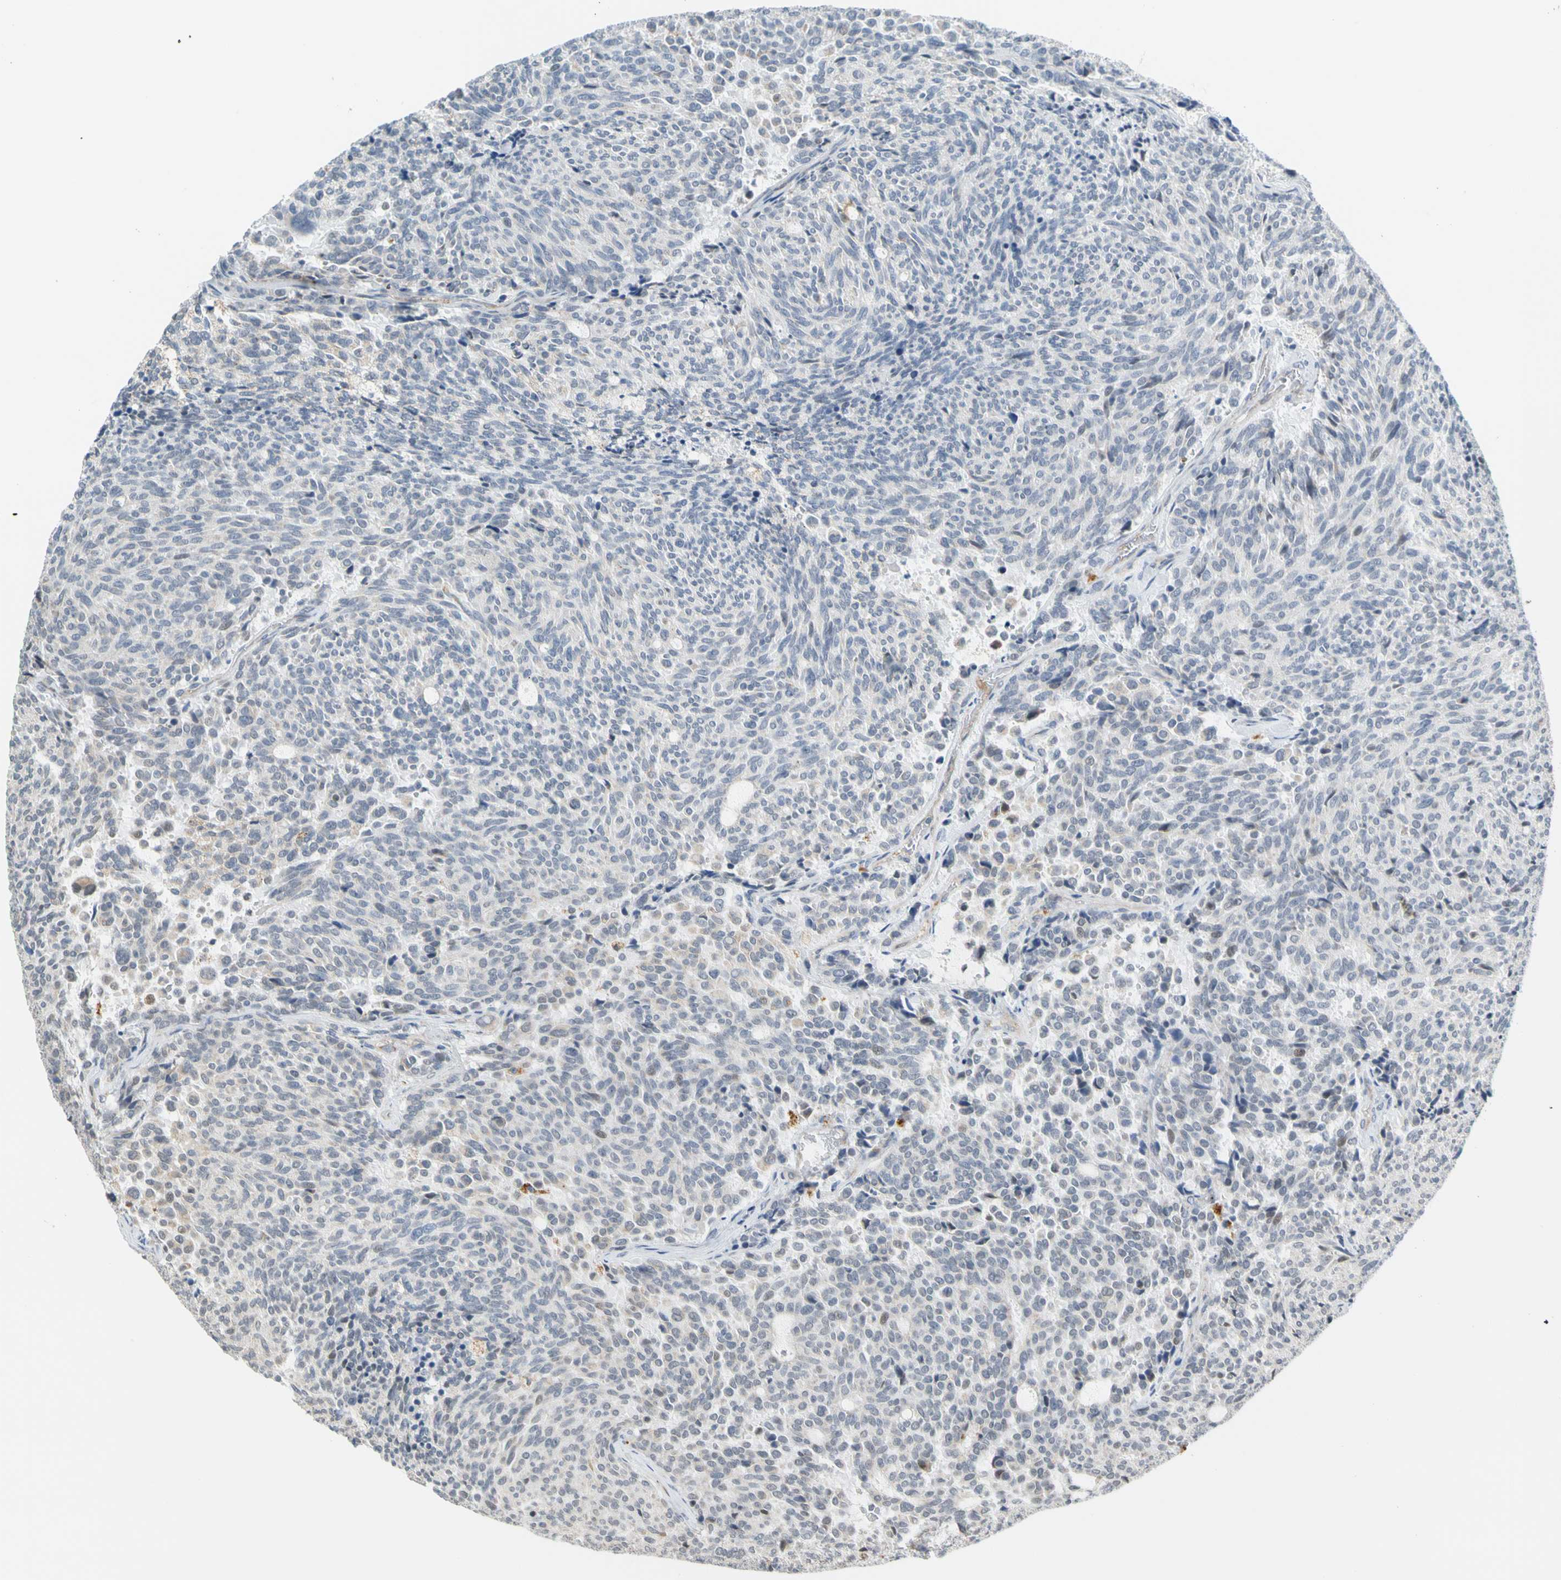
{"staining": {"intensity": "negative", "quantity": "none", "location": "none"}, "tissue": "carcinoid", "cell_type": "Tumor cells", "image_type": "cancer", "snomed": [{"axis": "morphology", "description": "Carcinoid, malignant, NOS"}, {"axis": "topography", "description": "Pancreas"}], "caption": "An image of human carcinoid (malignant) is negative for staining in tumor cells.", "gene": "SFXN3", "patient": {"sex": "female", "age": 54}}